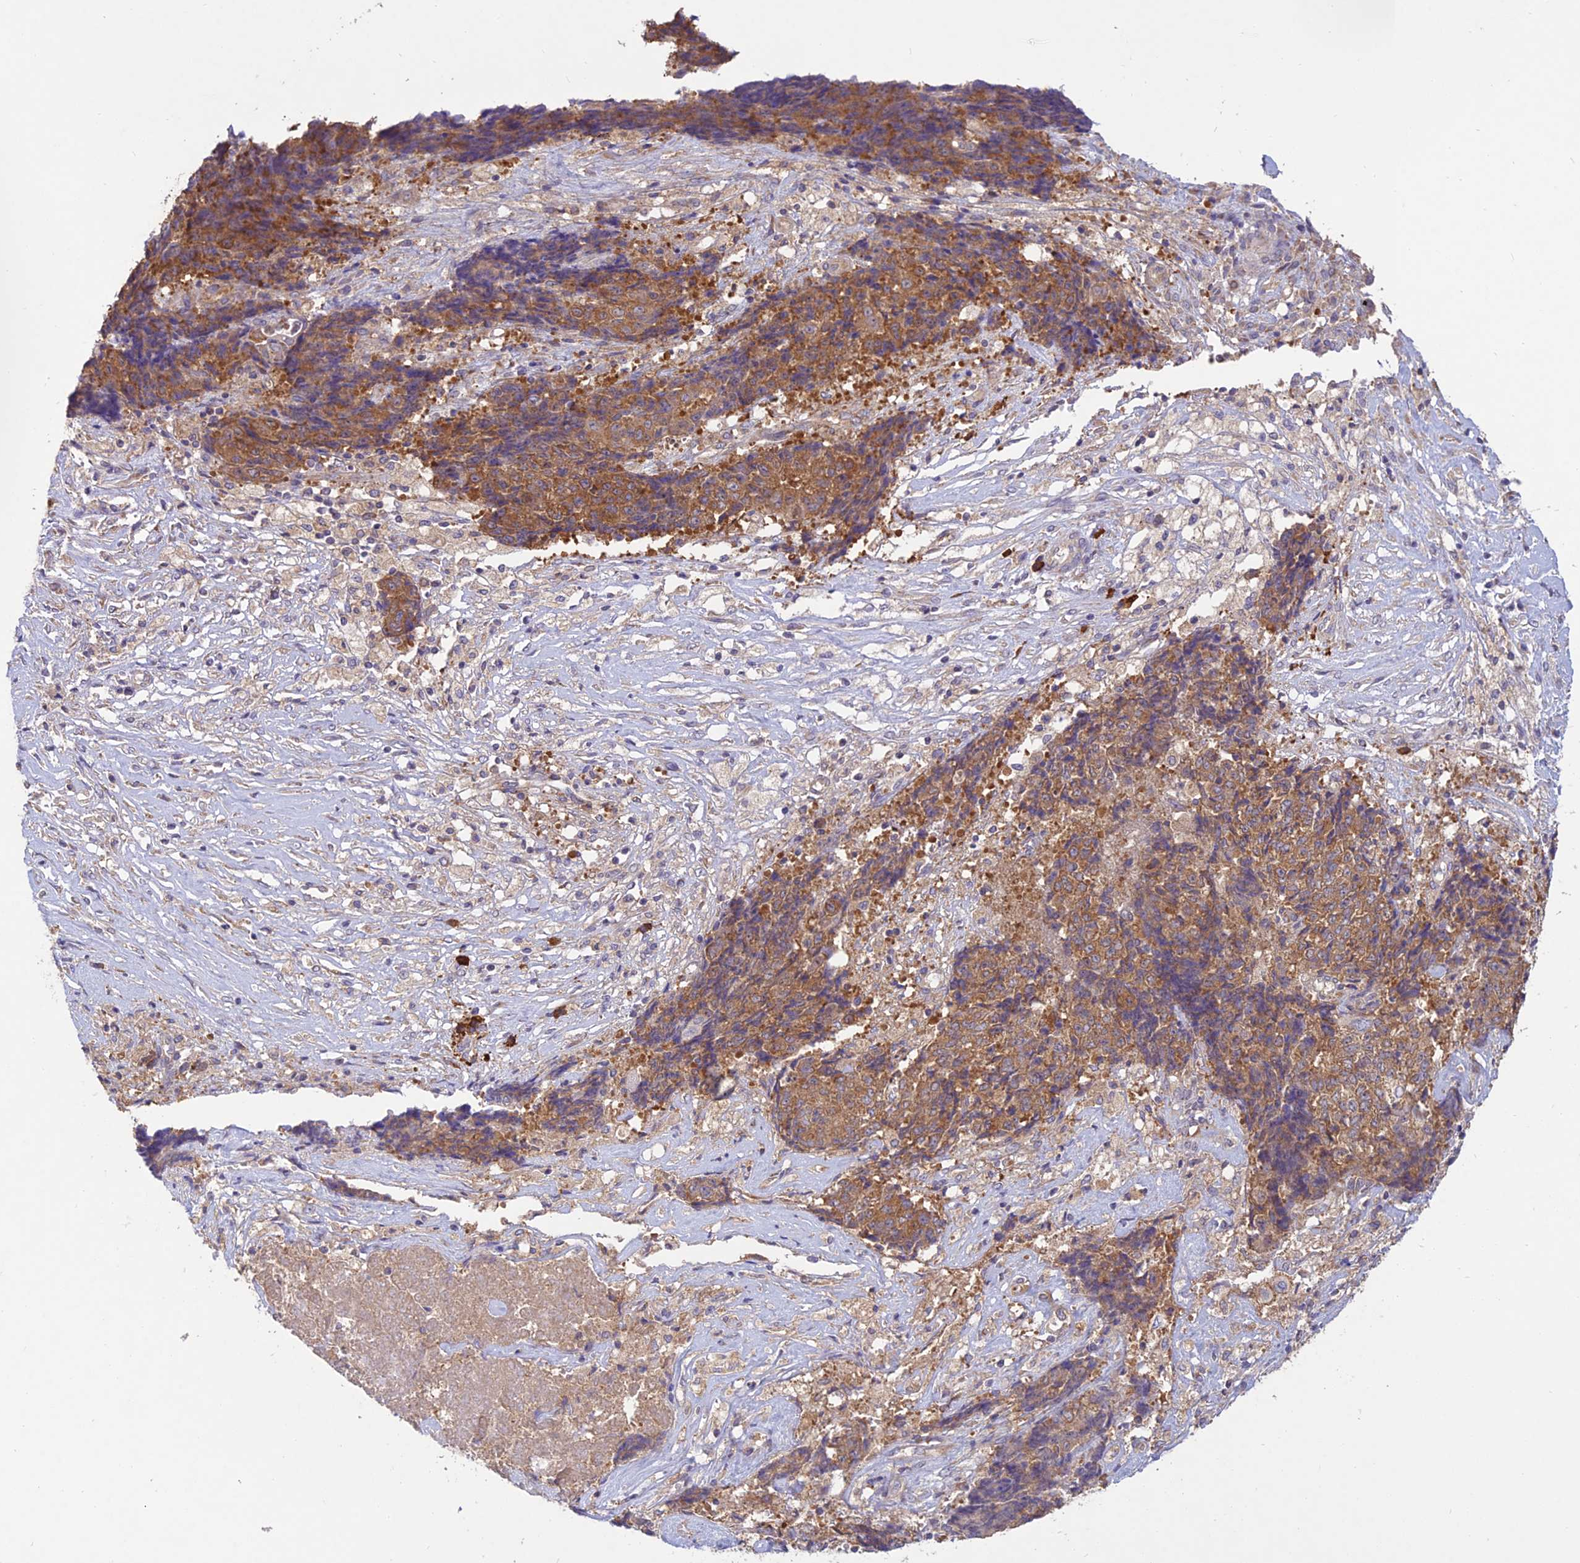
{"staining": {"intensity": "moderate", "quantity": ">75%", "location": "cytoplasmic/membranous"}, "tissue": "ovarian cancer", "cell_type": "Tumor cells", "image_type": "cancer", "snomed": [{"axis": "morphology", "description": "Carcinoma, endometroid"}, {"axis": "topography", "description": "Ovary"}], "caption": "High-magnification brightfield microscopy of endometroid carcinoma (ovarian) stained with DAB (brown) and counterstained with hematoxylin (blue). tumor cells exhibit moderate cytoplasmic/membranous positivity is identified in about>75% of cells. Using DAB (3,3'-diaminobenzidine) (brown) and hematoxylin (blue) stains, captured at high magnification using brightfield microscopy.", "gene": "NXNL2", "patient": {"sex": "female", "age": 42}}